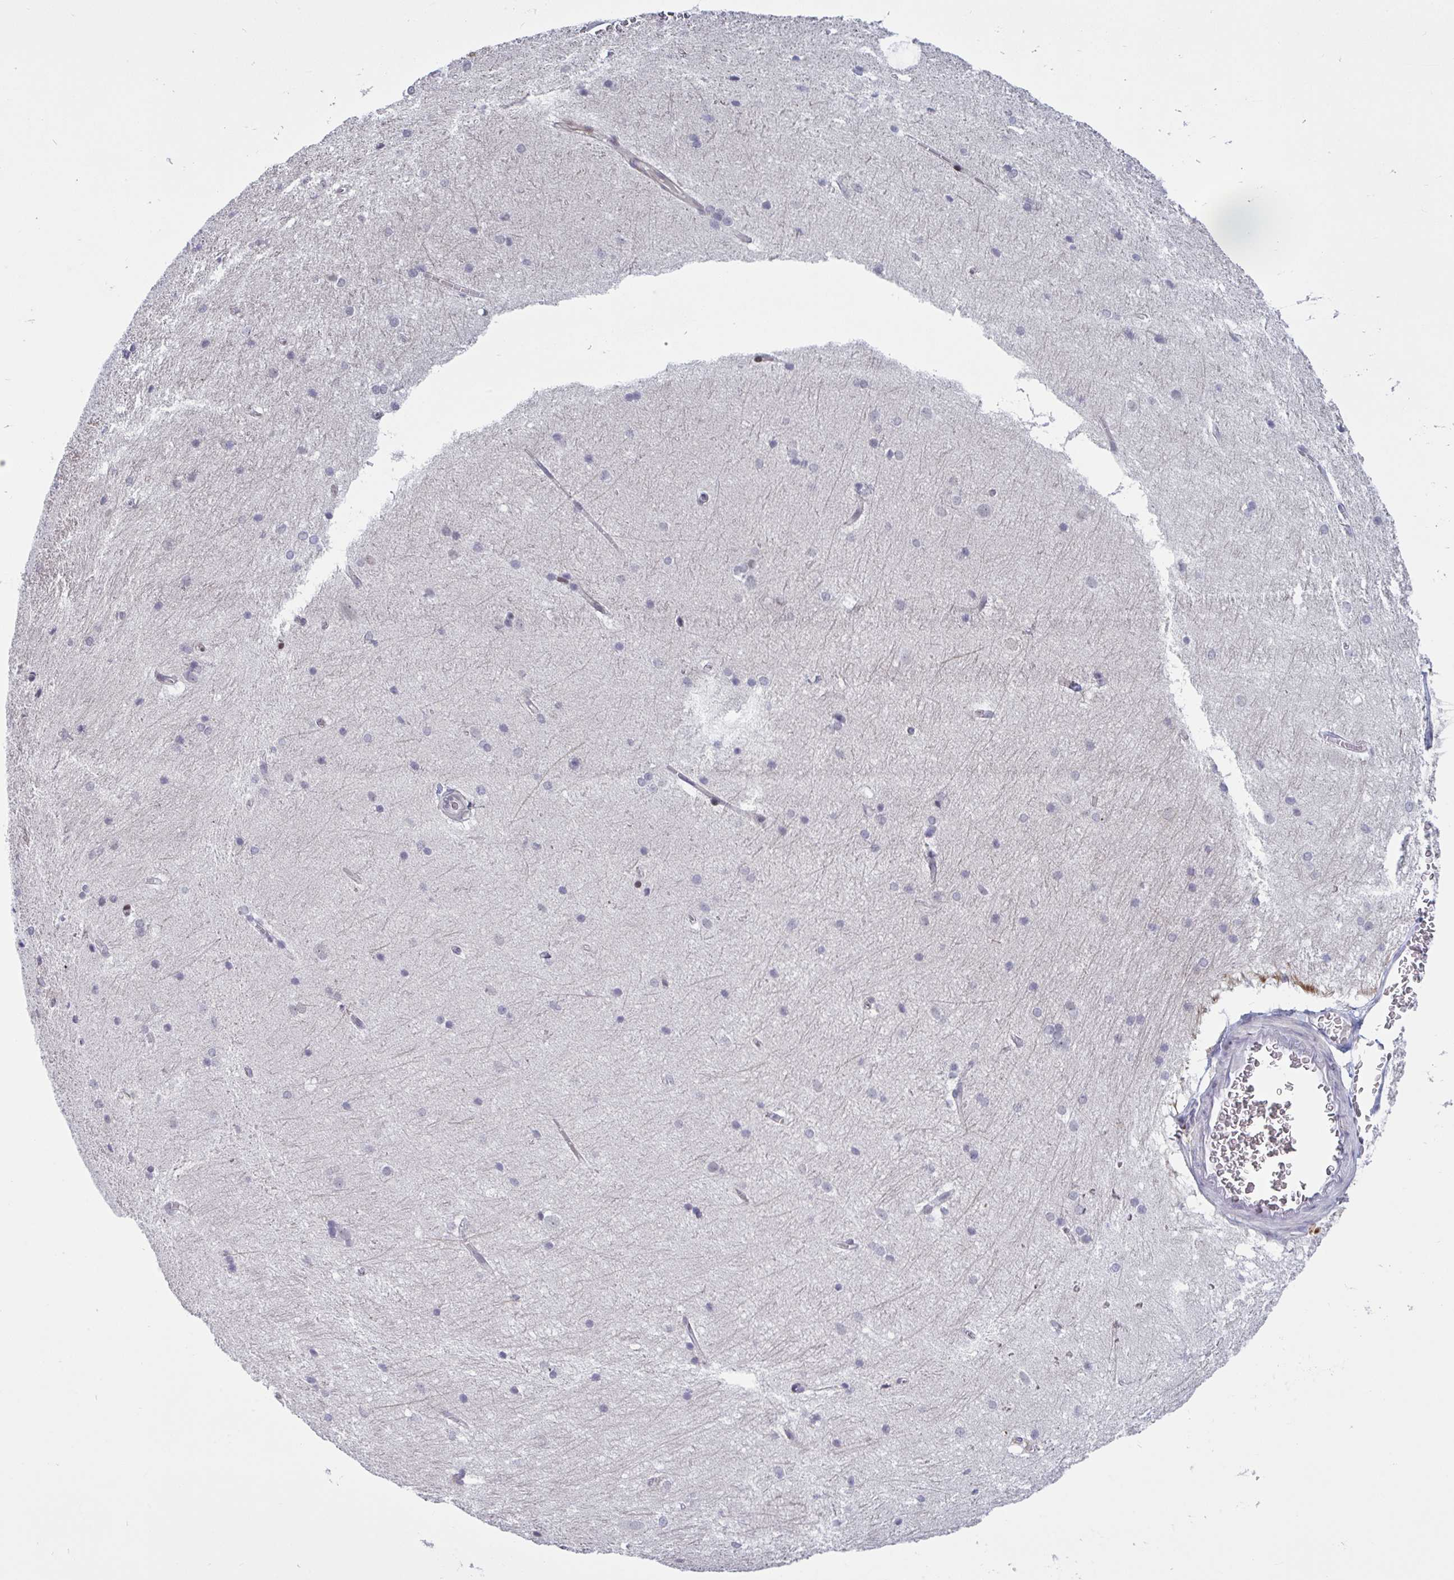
{"staining": {"intensity": "negative", "quantity": "none", "location": "none"}, "tissue": "hippocampus", "cell_type": "Glial cells", "image_type": "normal", "snomed": [{"axis": "morphology", "description": "Normal tissue, NOS"}, {"axis": "topography", "description": "Cerebral cortex"}, {"axis": "topography", "description": "Hippocampus"}], "caption": "The immunohistochemistry (IHC) micrograph has no significant staining in glial cells of hippocampus.", "gene": "TCEAL8", "patient": {"sex": "female", "age": 19}}